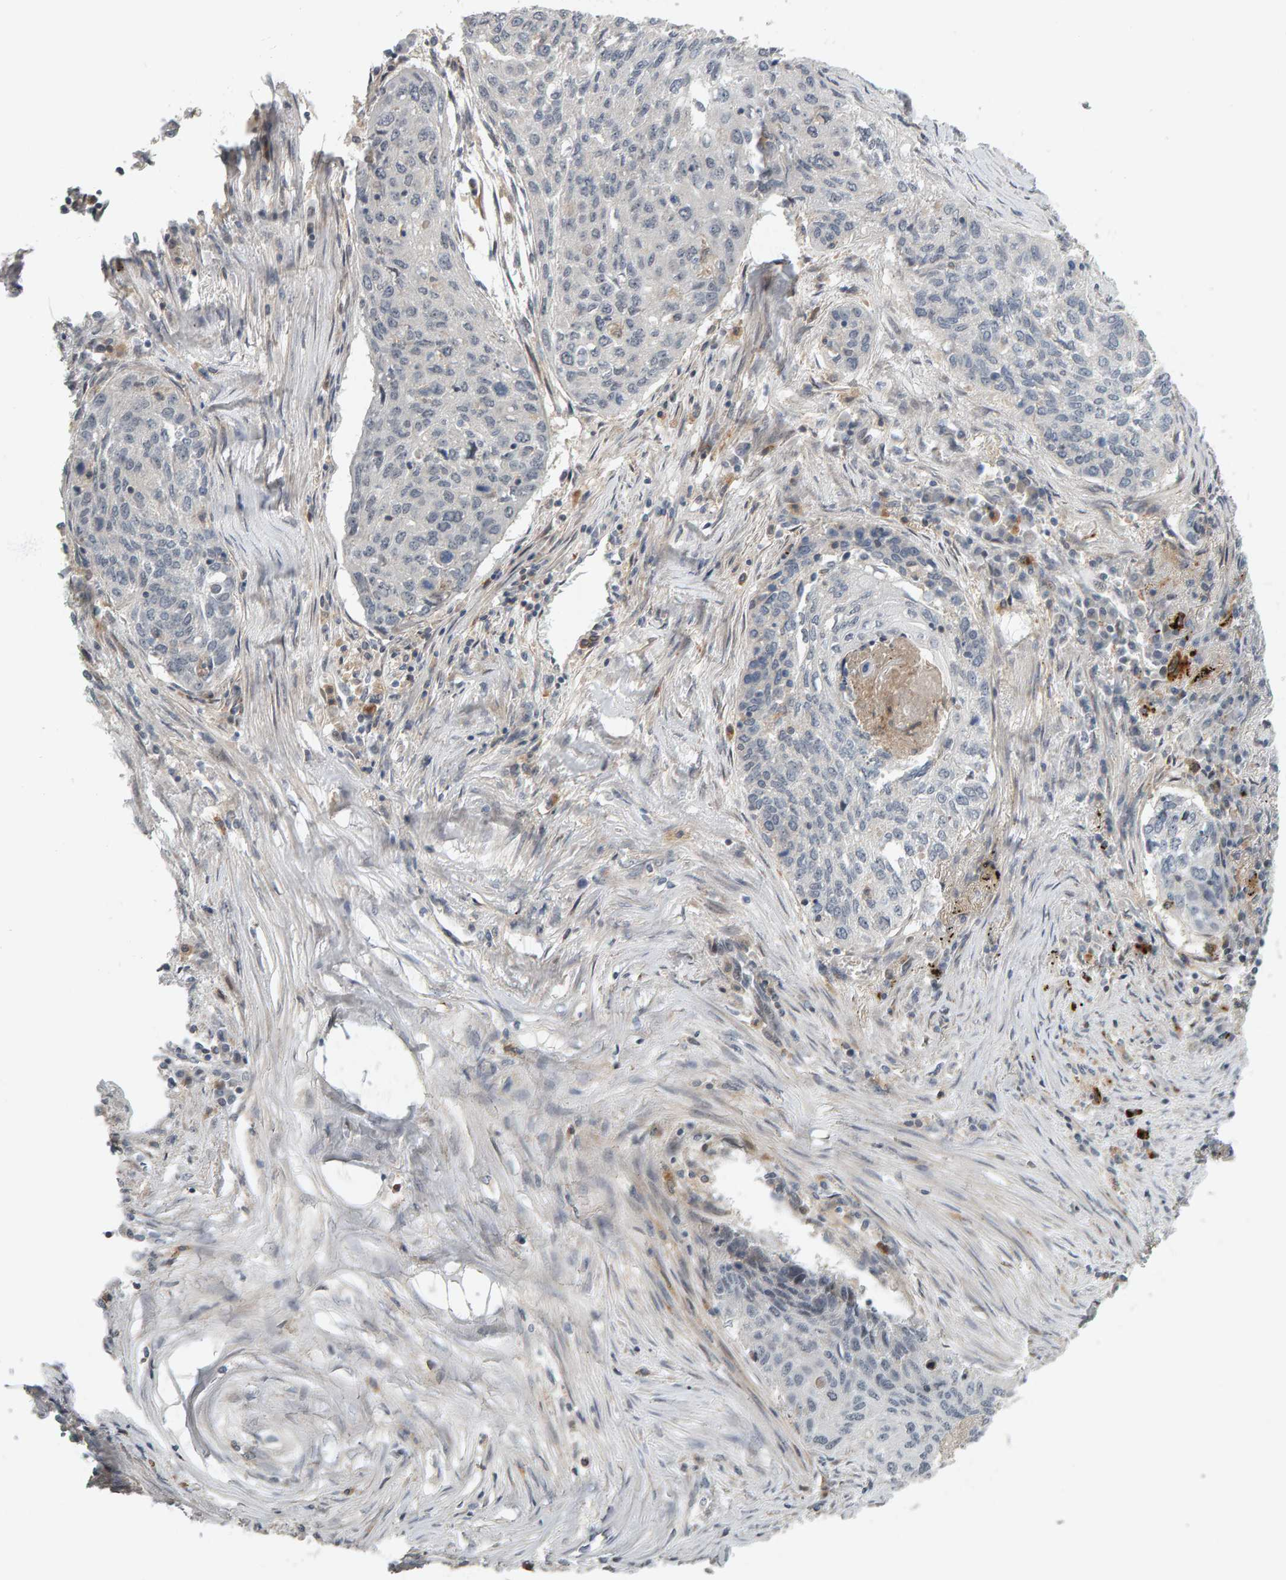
{"staining": {"intensity": "negative", "quantity": "none", "location": "none"}, "tissue": "lung cancer", "cell_type": "Tumor cells", "image_type": "cancer", "snomed": [{"axis": "morphology", "description": "Squamous cell carcinoma, NOS"}, {"axis": "topography", "description": "Lung"}], "caption": "Immunohistochemical staining of lung cancer displays no significant positivity in tumor cells. (Brightfield microscopy of DAB (3,3'-diaminobenzidine) immunohistochemistry (IHC) at high magnification).", "gene": "ZNF160", "patient": {"sex": "female", "age": 63}}